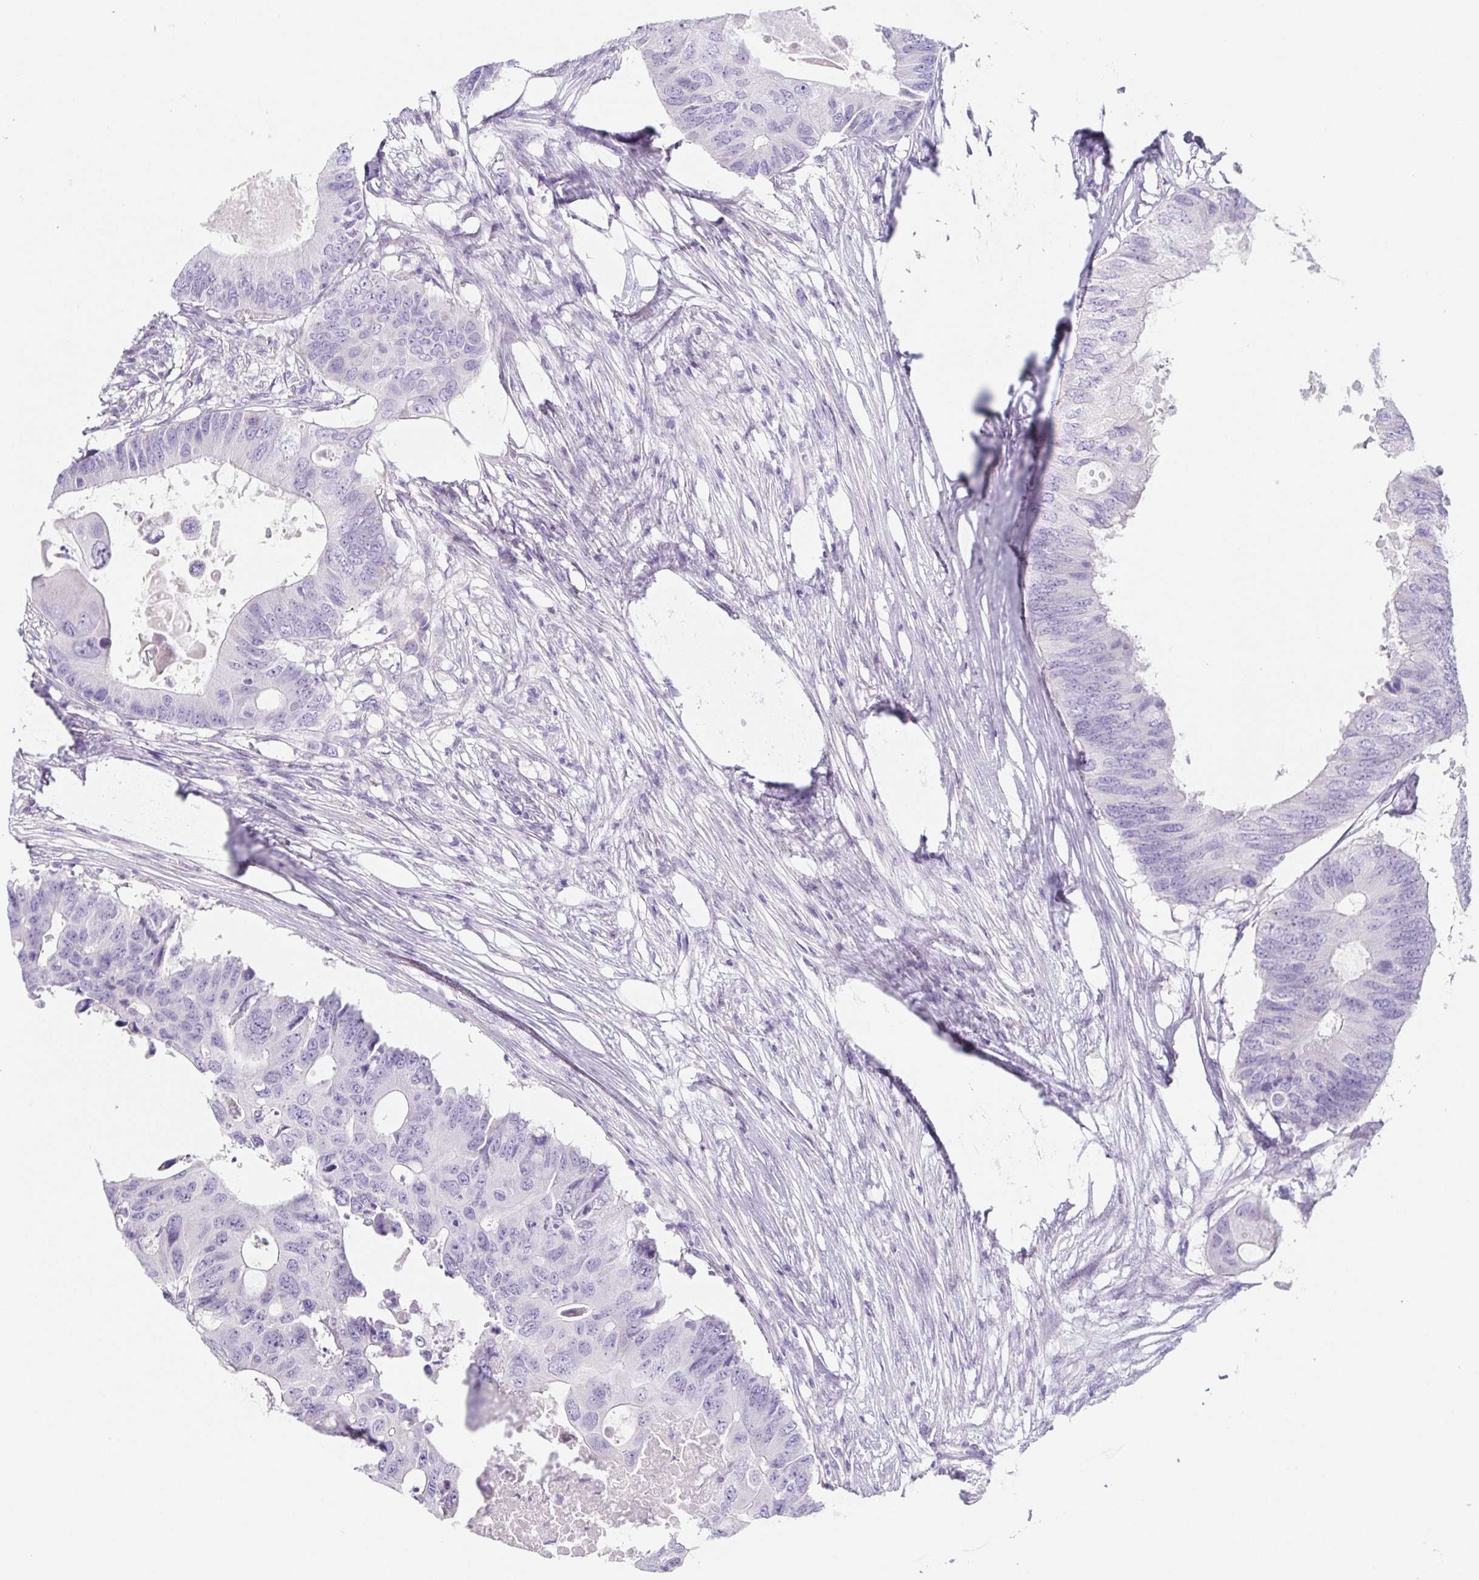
{"staining": {"intensity": "negative", "quantity": "none", "location": "none"}, "tissue": "colorectal cancer", "cell_type": "Tumor cells", "image_type": "cancer", "snomed": [{"axis": "morphology", "description": "Adenocarcinoma, NOS"}, {"axis": "topography", "description": "Colon"}], "caption": "This is an IHC image of adenocarcinoma (colorectal). There is no staining in tumor cells.", "gene": "HDGFL1", "patient": {"sex": "male", "age": 71}}